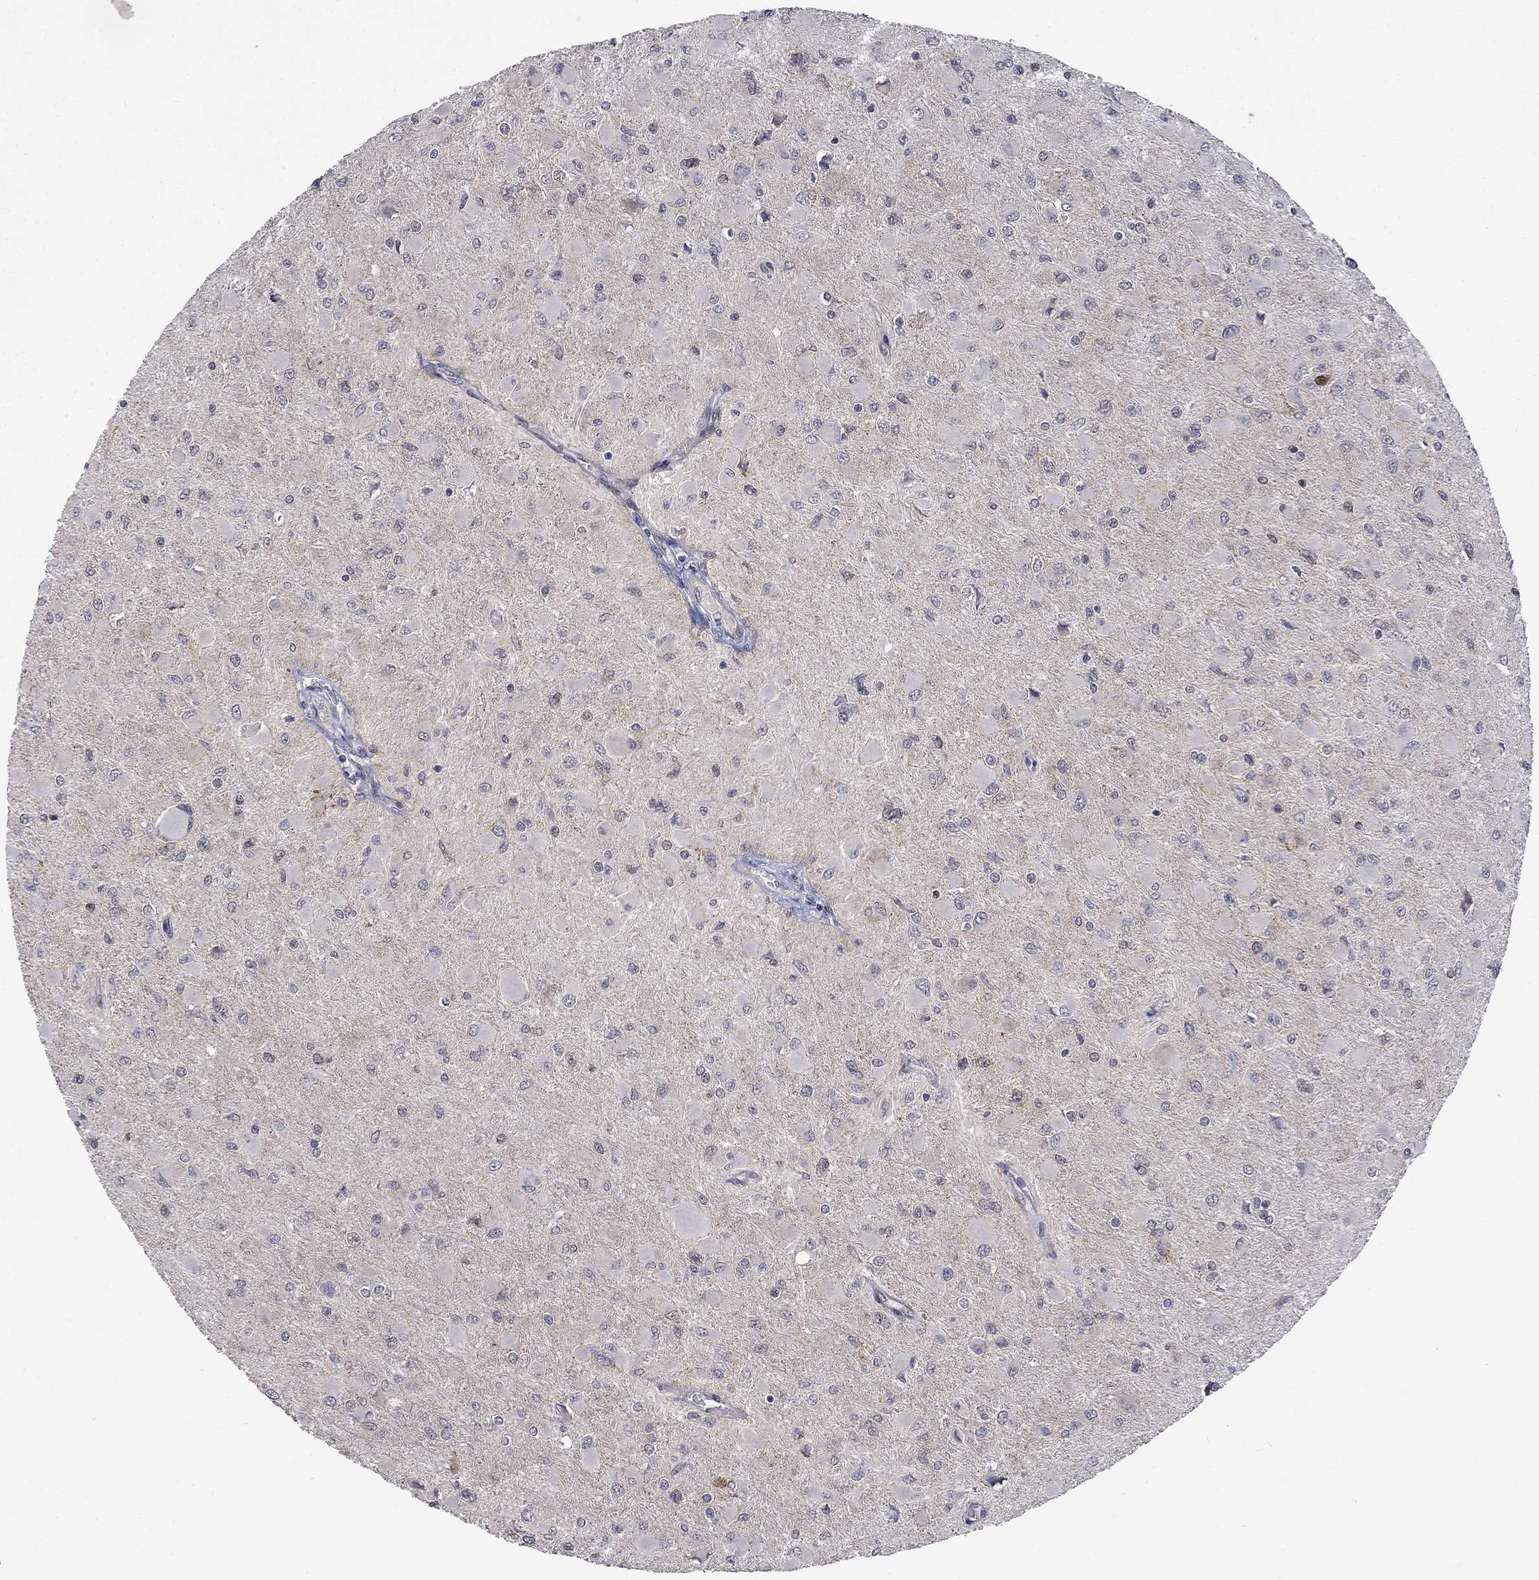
{"staining": {"intensity": "negative", "quantity": "none", "location": "none"}, "tissue": "glioma", "cell_type": "Tumor cells", "image_type": "cancer", "snomed": [{"axis": "morphology", "description": "Glioma, malignant, High grade"}, {"axis": "topography", "description": "Cerebral cortex"}], "caption": "Glioma was stained to show a protein in brown. There is no significant expression in tumor cells.", "gene": "PPP1R9A", "patient": {"sex": "female", "age": 36}}